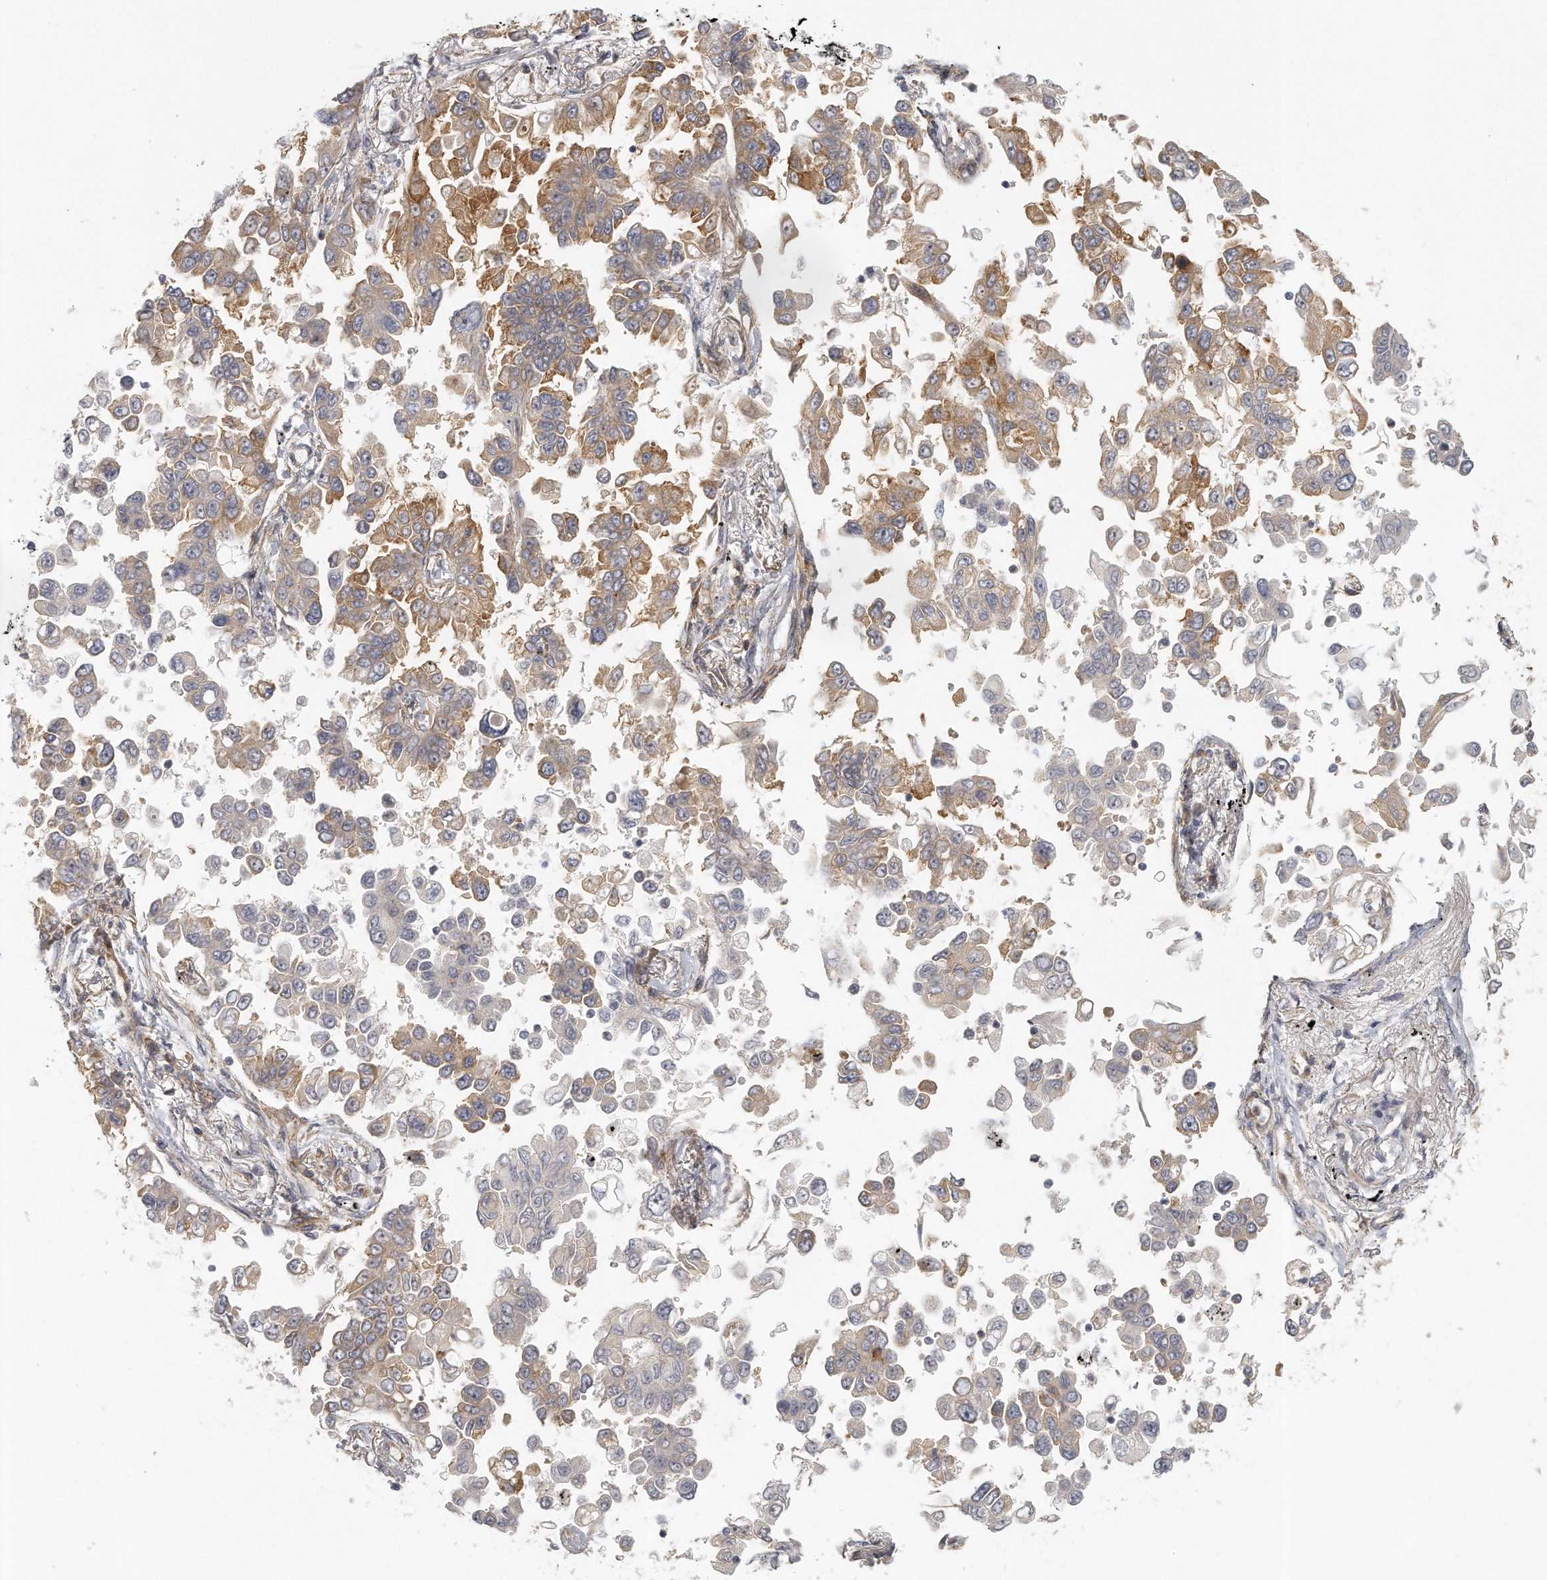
{"staining": {"intensity": "moderate", "quantity": "25%-75%", "location": "cytoplasmic/membranous"}, "tissue": "lung cancer", "cell_type": "Tumor cells", "image_type": "cancer", "snomed": [{"axis": "morphology", "description": "Adenocarcinoma, NOS"}, {"axis": "topography", "description": "Lung"}], "caption": "Lung cancer tissue displays moderate cytoplasmic/membranous expression in about 25%-75% of tumor cells Using DAB (brown) and hematoxylin (blue) stains, captured at high magnification using brightfield microscopy.", "gene": "MTERF4", "patient": {"sex": "female", "age": 67}}